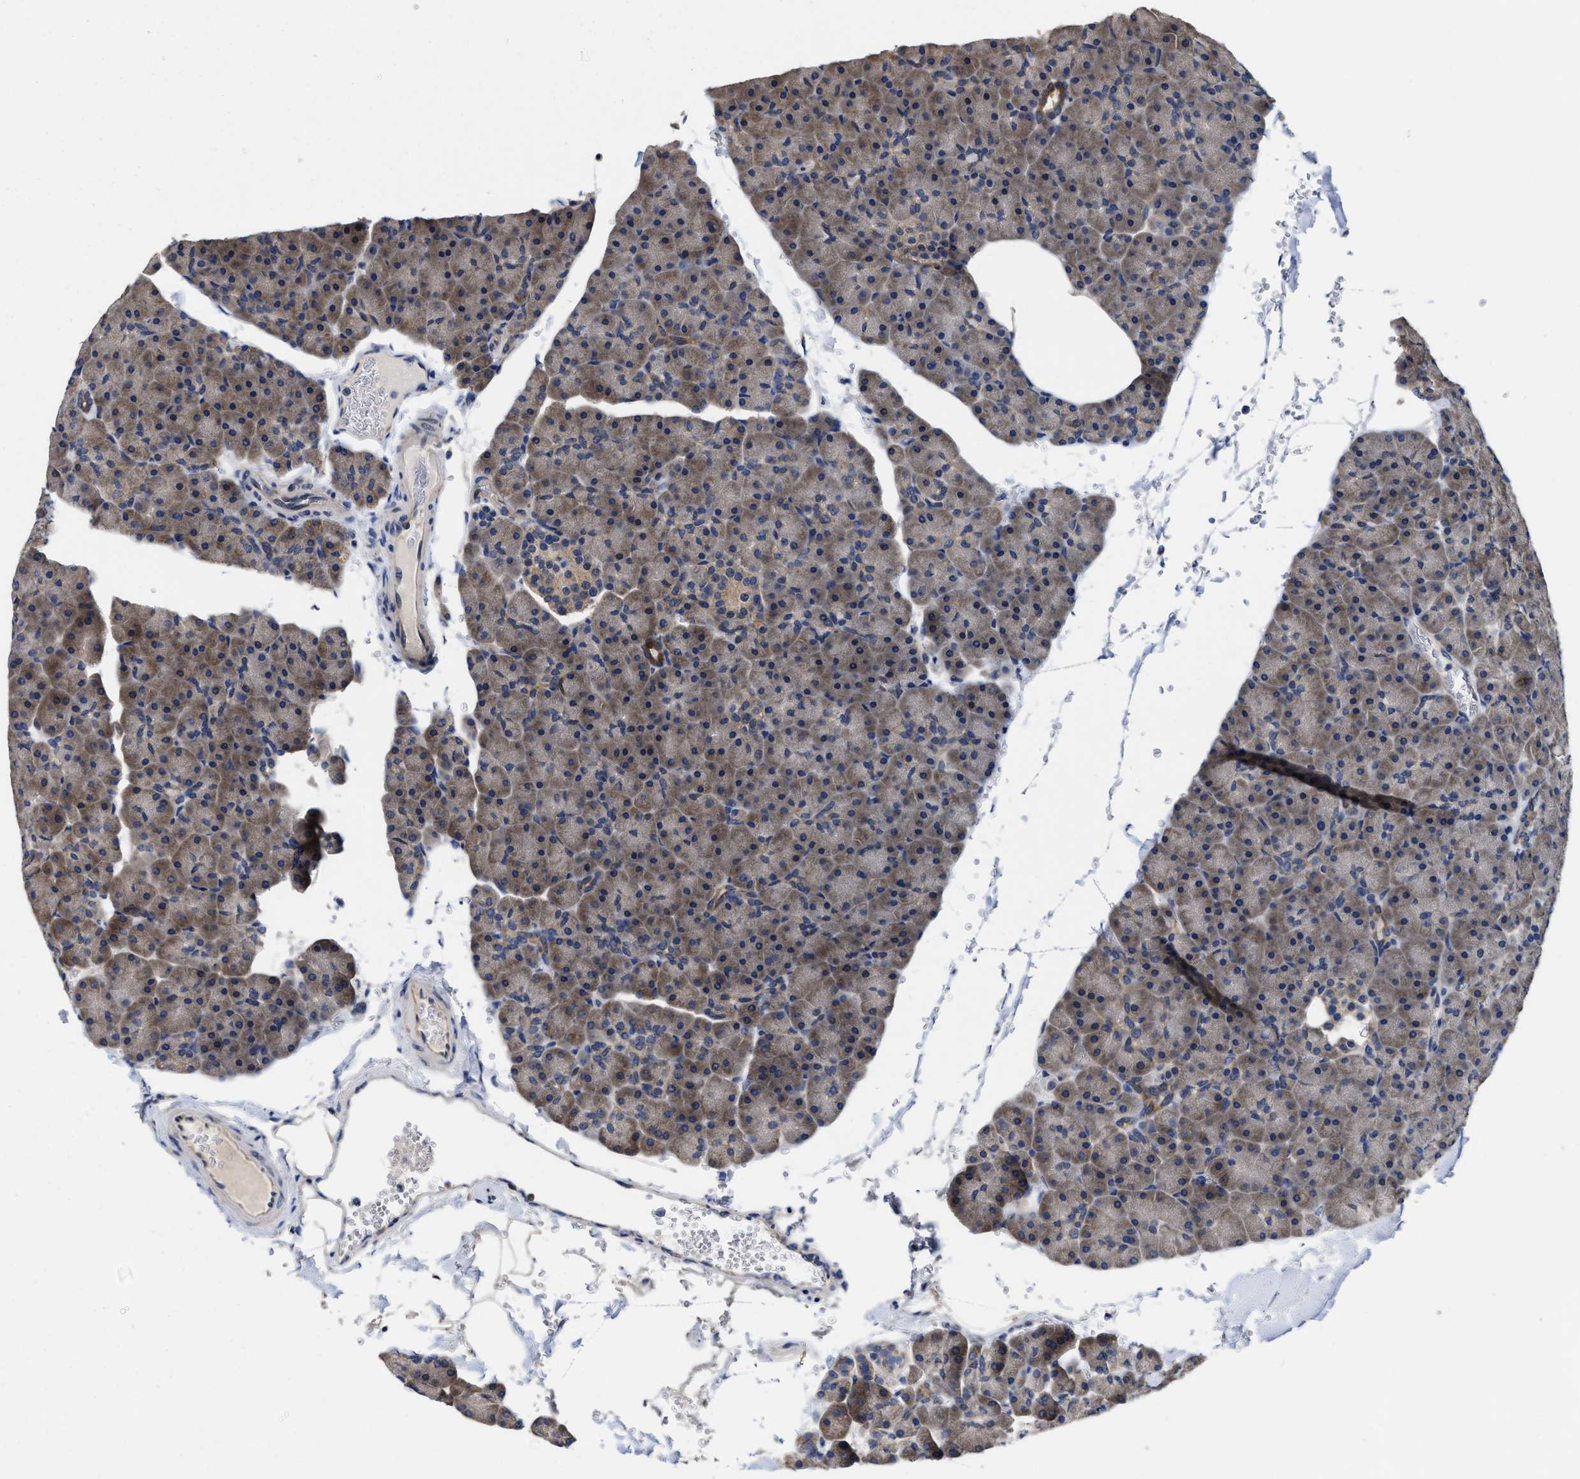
{"staining": {"intensity": "weak", "quantity": ">75%", "location": "cytoplasmic/membranous"}, "tissue": "pancreas", "cell_type": "Exocrine glandular cells", "image_type": "normal", "snomed": [{"axis": "morphology", "description": "Normal tissue, NOS"}, {"axis": "topography", "description": "Pancreas"}], "caption": "Pancreas stained for a protein shows weak cytoplasmic/membranous positivity in exocrine glandular cells. (DAB (3,3'-diaminobenzidine) IHC, brown staining for protein, blue staining for nuclei).", "gene": "TRAF6", "patient": {"sex": "male", "age": 35}}